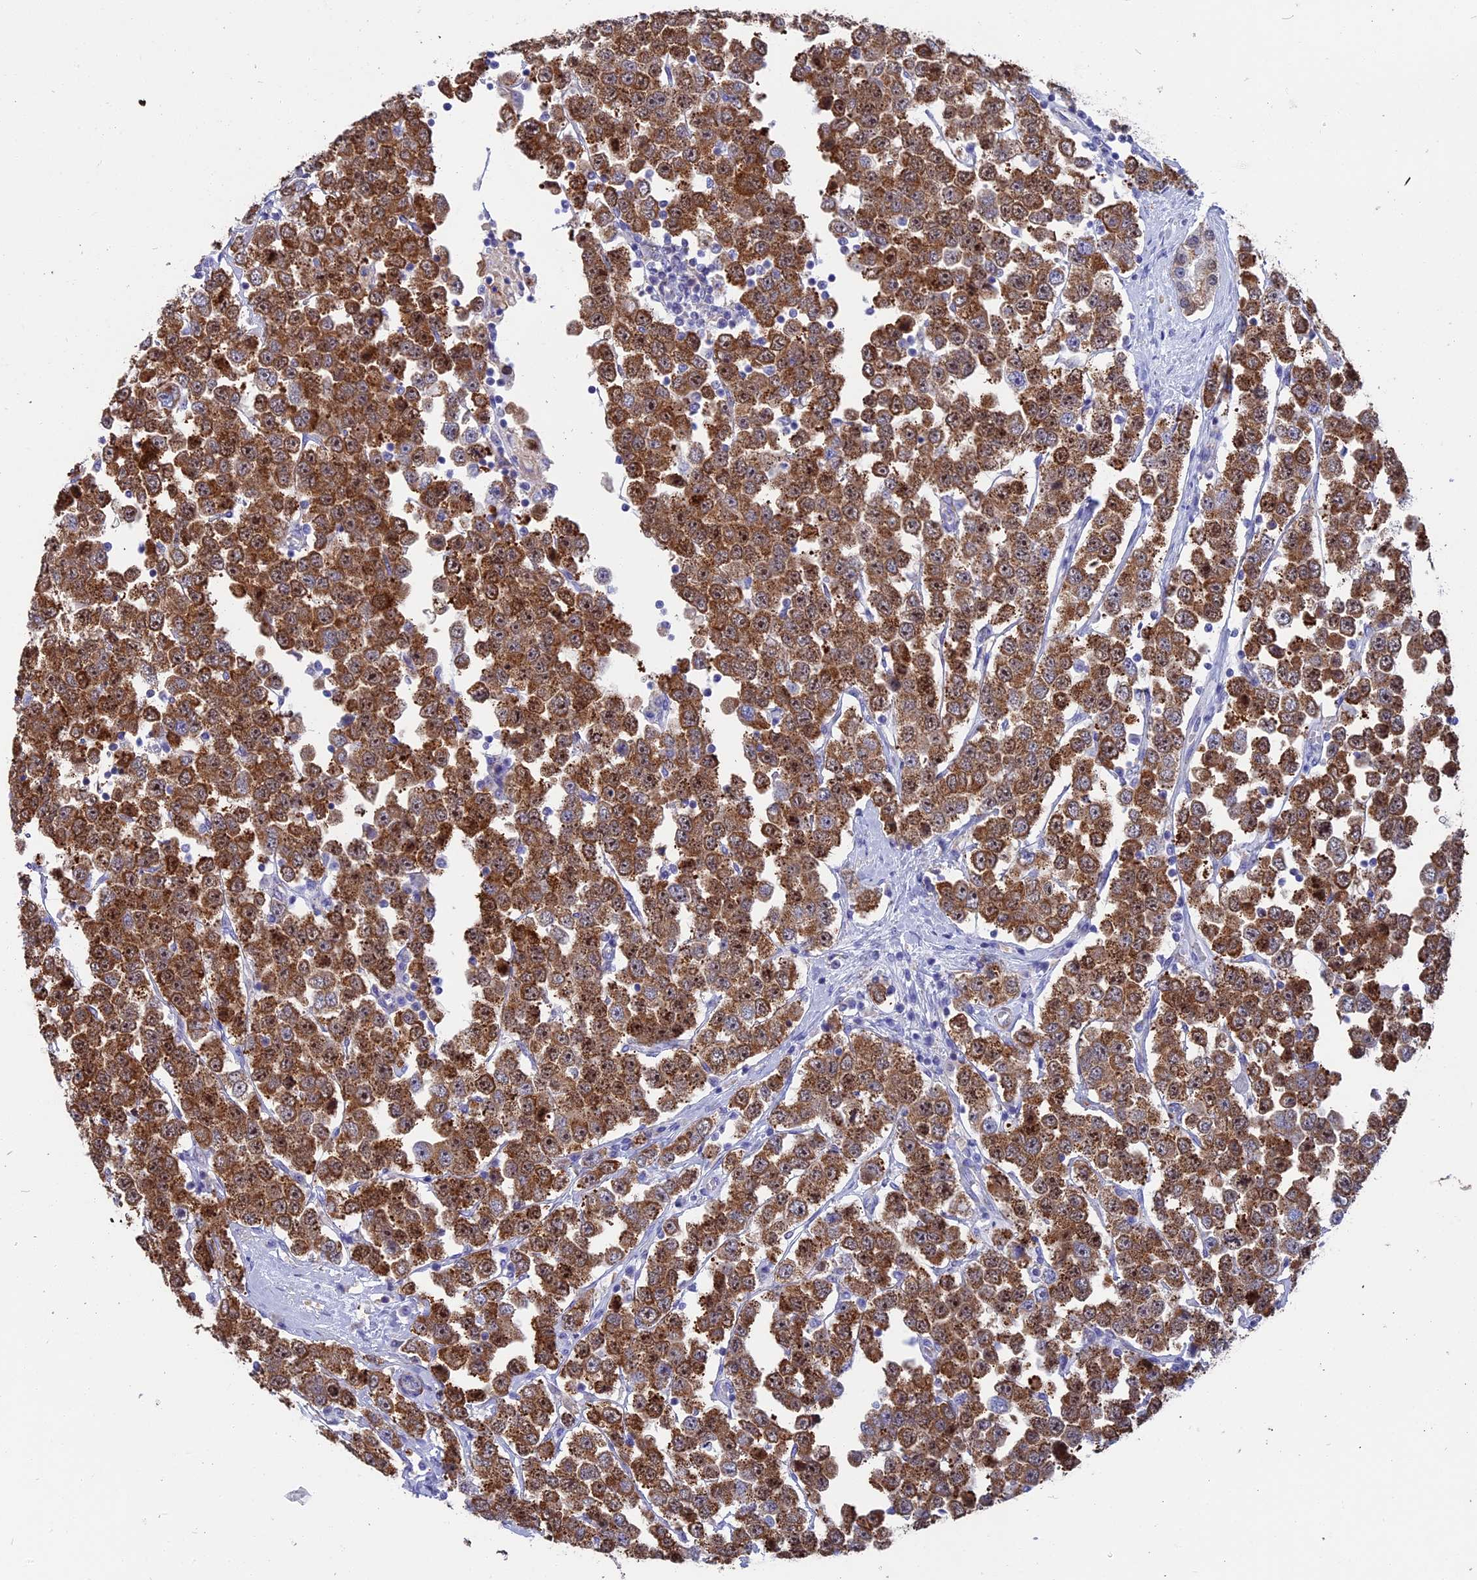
{"staining": {"intensity": "strong", "quantity": ">75%", "location": "cytoplasmic/membranous,nuclear"}, "tissue": "testis cancer", "cell_type": "Tumor cells", "image_type": "cancer", "snomed": [{"axis": "morphology", "description": "Seminoma, NOS"}, {"axis": "topography", "description": "Testis"}], "caption": "Strong cytoplasmic/membranous and nuclear staining for a protein is identified in approximately >75% of tumor cells of testis seminoma using IHC.", "gene": "DTWD1", "patient": {"sex": "male", "age": 28}}